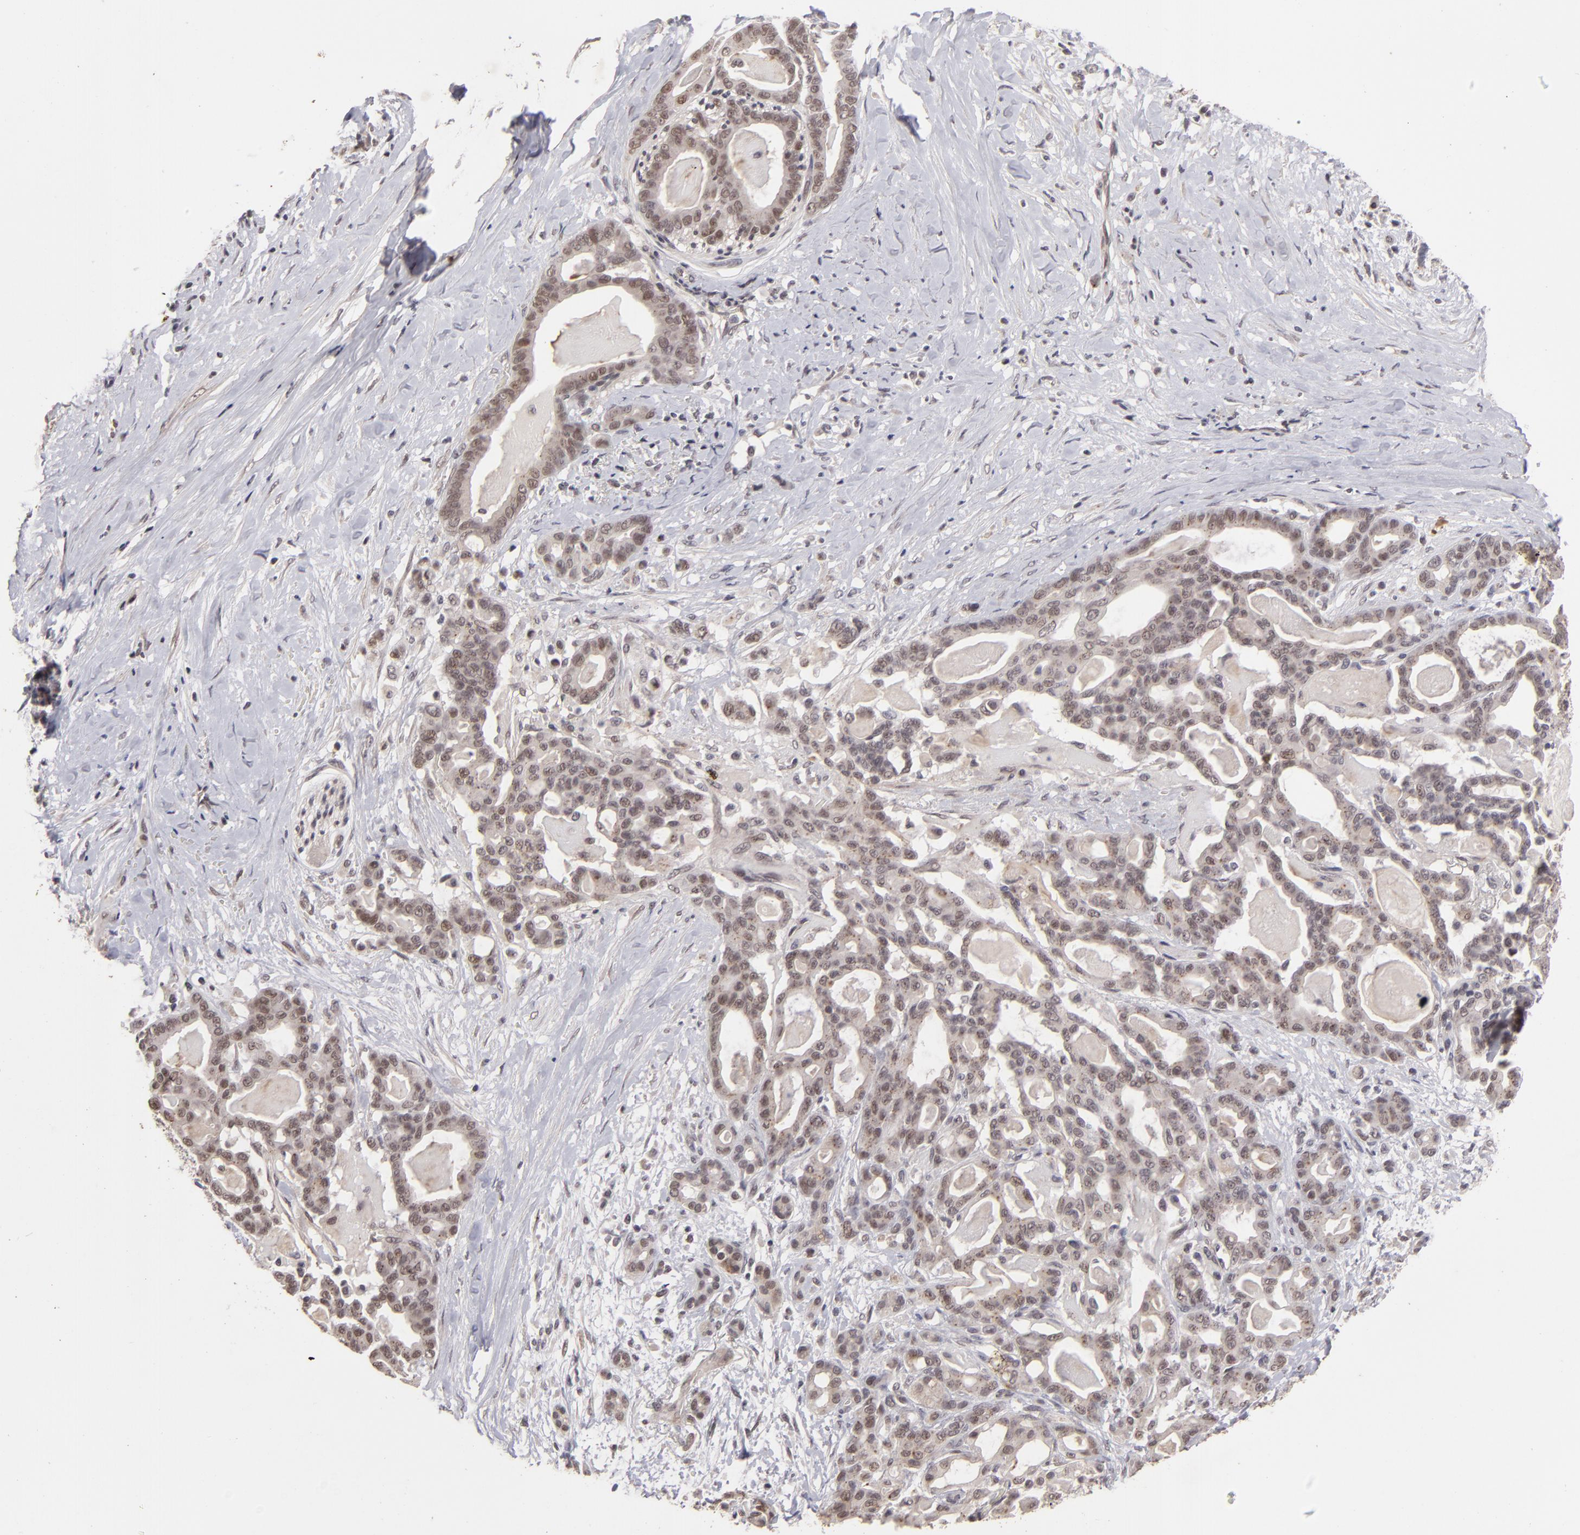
{"staining": {"intensity": "weak", "quantity": "25%-75%", "location": "cytoplasmic/membranous"}, "tissue": "pancreatic cancer", "cell_type": "Tumor cells", "image_type": "cancer", "snomed": [{"axis": "morphology", "description": "Adenocarcinoma, NOS"}, {"axis": "topography", "description": "Pancreas"}], "caption": "Brown immunohistochemical staining in pancreatic adenocarcinoma demonstrates weak cytoplasmic/membranous positivity in about 25%-75% of tumor cells.", "gene": "DFFA", "patient": {"sex": "male", "age": 63}}